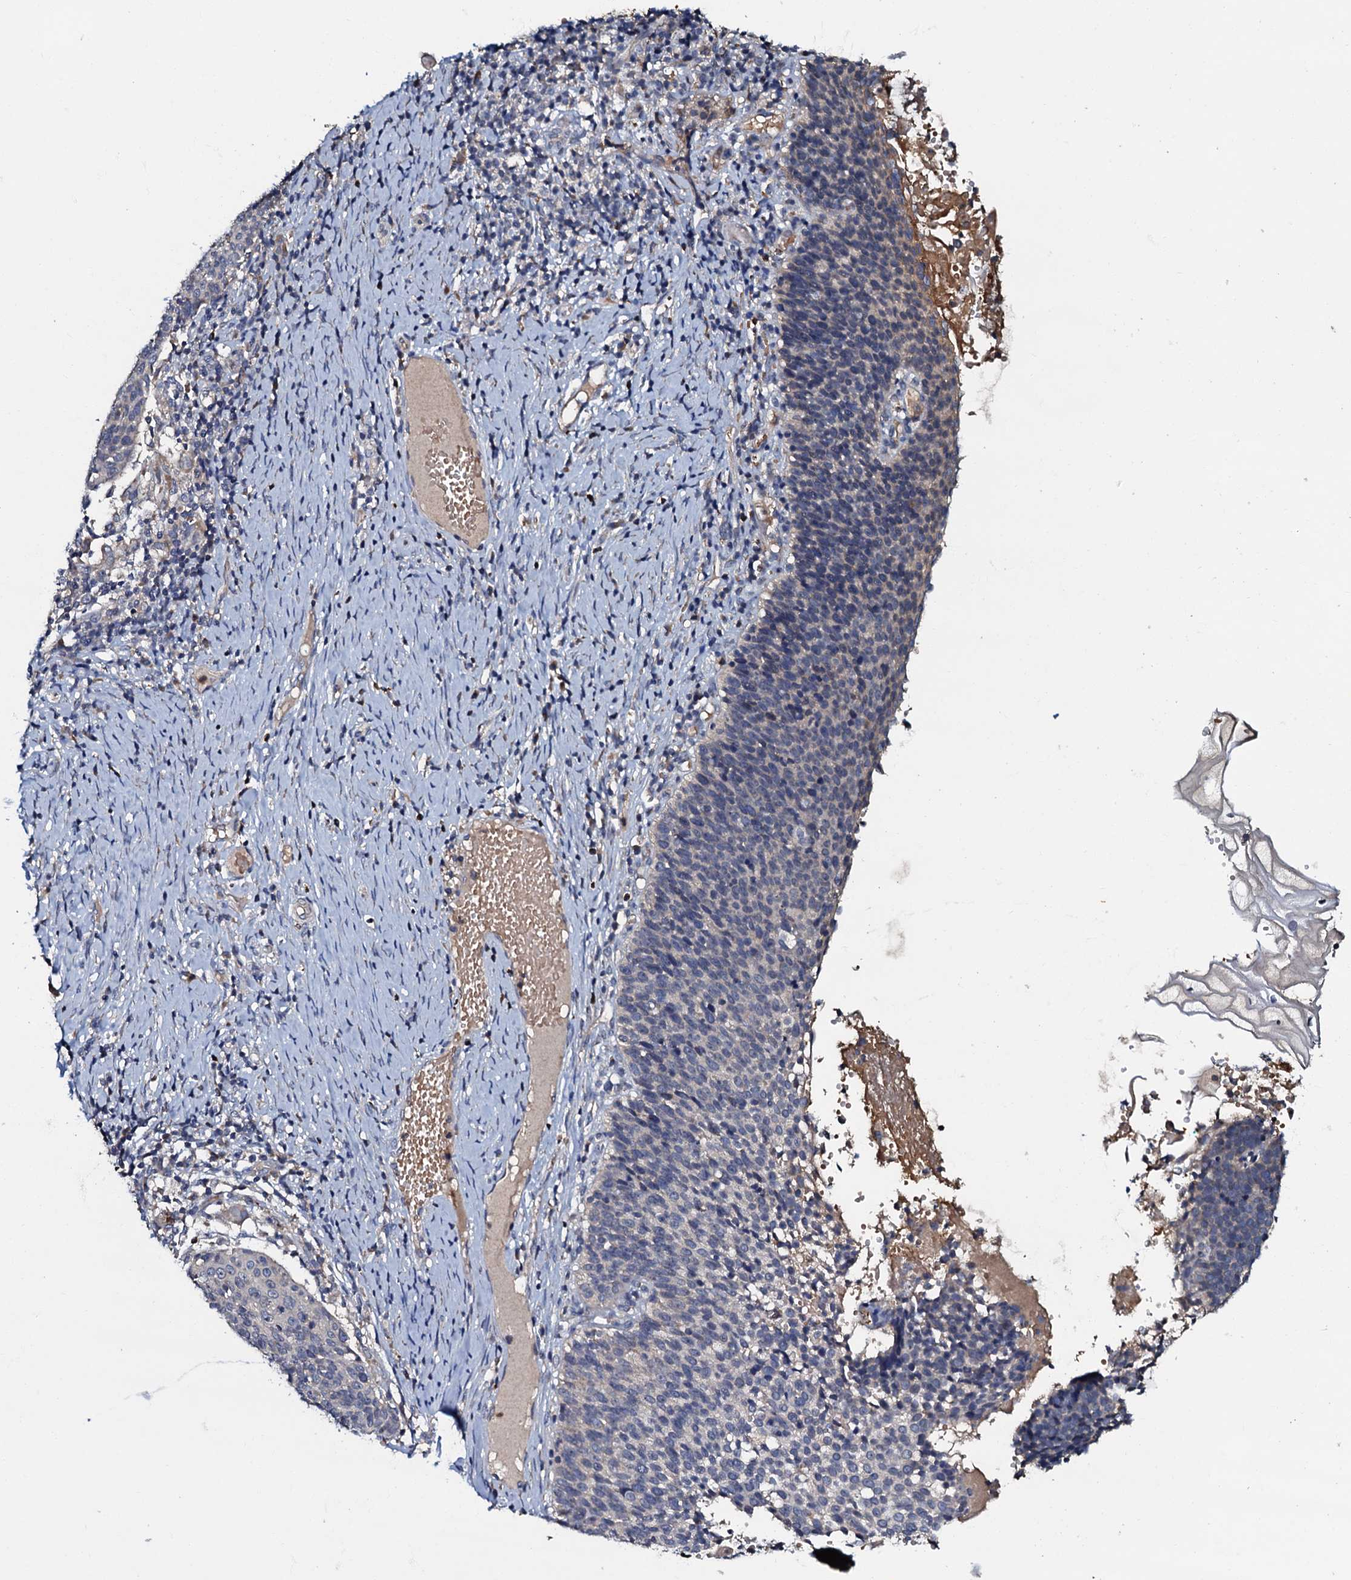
{"staining": {"intensity": "negative", "quantity": "none", "location": "none"}, "tissue": "cervical cancer", "cell_type": "Tumor cells", "image_type": "cancer", "snomed": [{"axis": "morphology", "description": "Normal tissue, NOS"}, {"axis": "morphology", "description": "Squamous cell carcinoma, NOS"}, {"axis": "topography", "description": "Cervix"}], "caption": "Immunohistochemical staining of human cervical cancer (squamous cell carcinoma) displays no significant expression in tumor cells.", "gene": "CPNE2", "patient": {"sex": "female", "age": 39}}